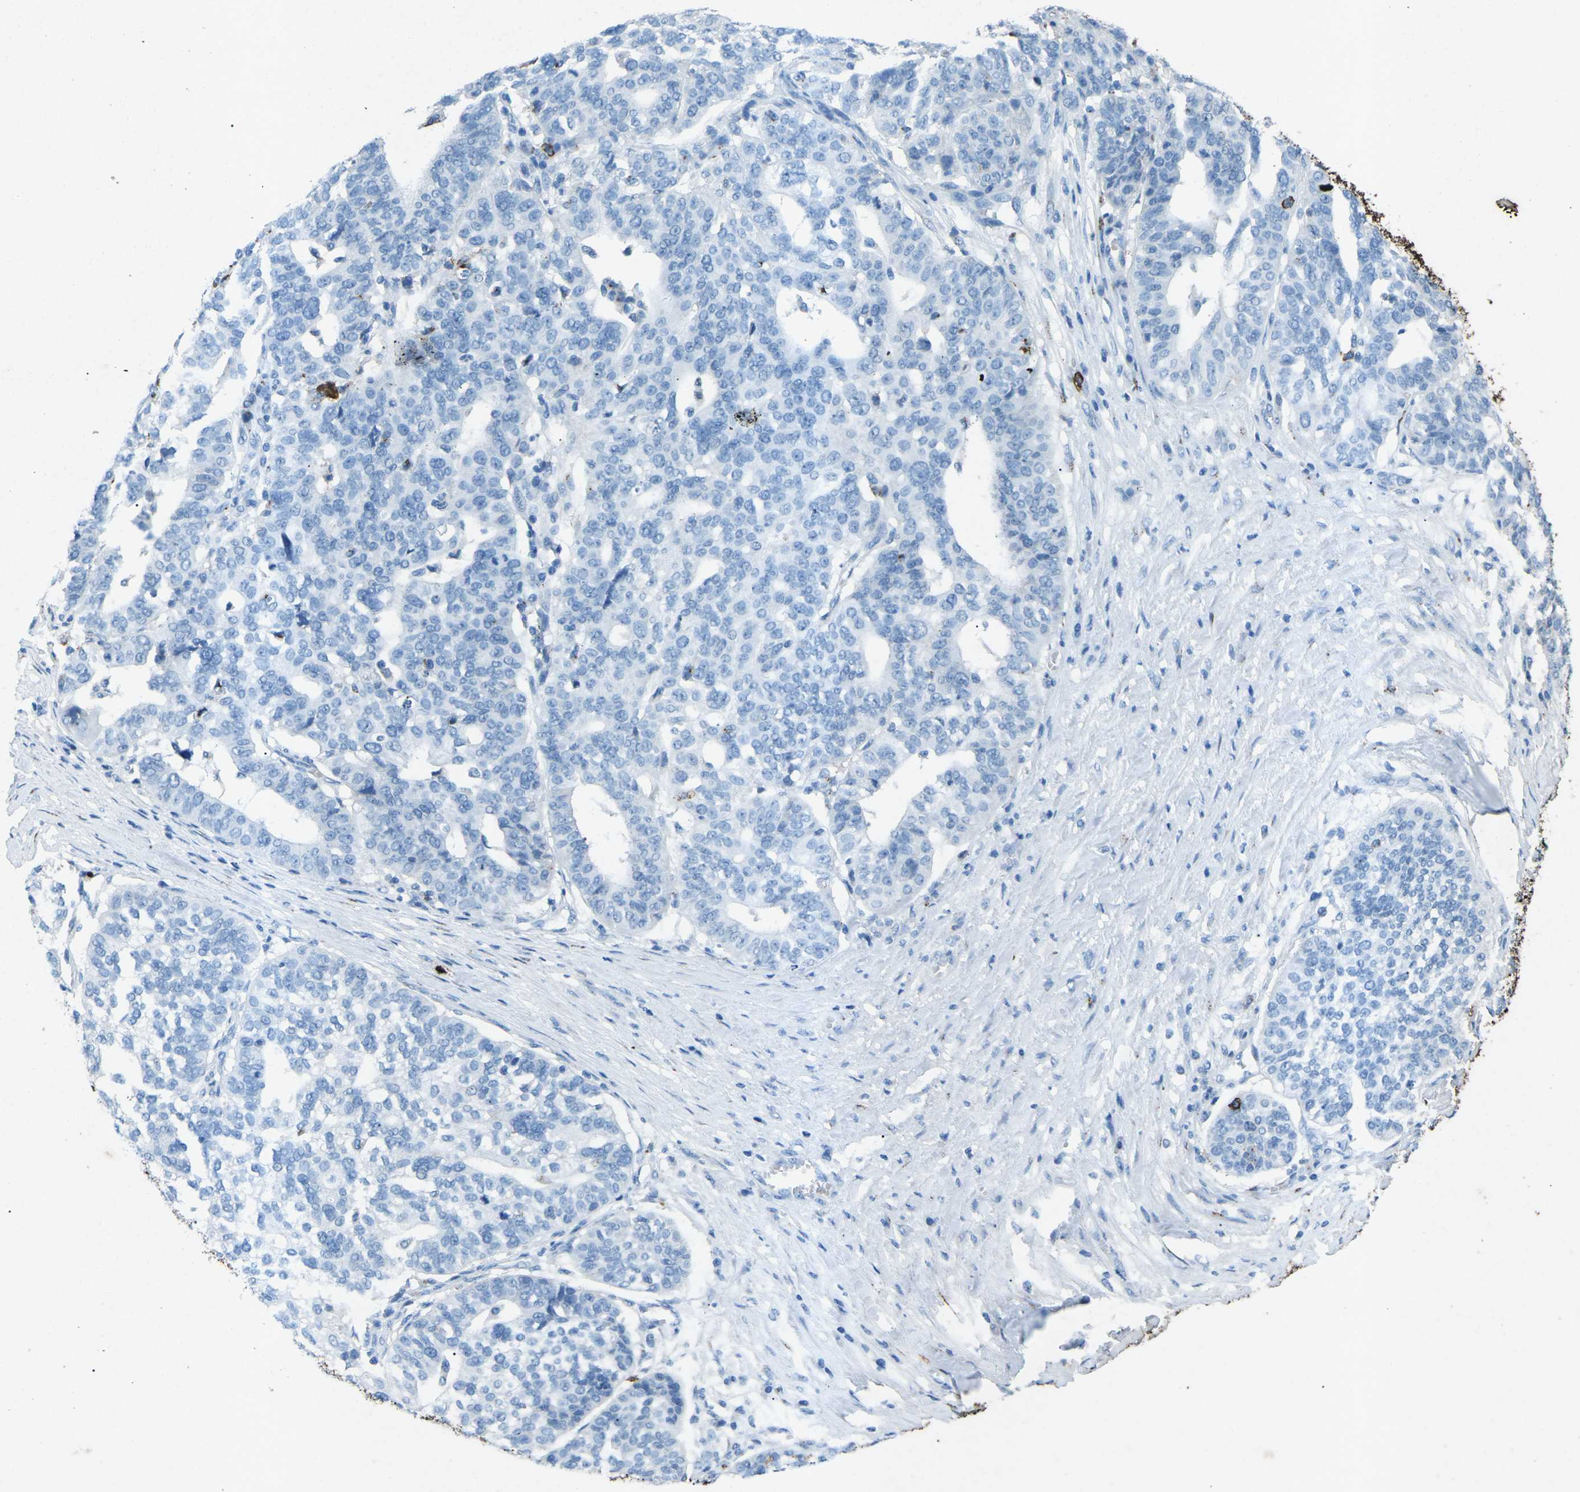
{"staining": {"intensity": "negative", "quantity": "none", "location": "none"}, "tissue": "ovarian cancer", "cell_type": "Tumor cells", "image_type": "cancer", "snomed": [{"axis": "morphology", "description": "Cystadenocarcinoma, serous, NOS"}, {"axis": "topography", "description": "Ovary"}], "caption": "Immunohistochemical staining of human ovarian serous cystadenocarcinoma exhibits no significant staining in tumor cells.", "gene": "CTAGE1", "patient": {"sex": "female", "age": 59}}